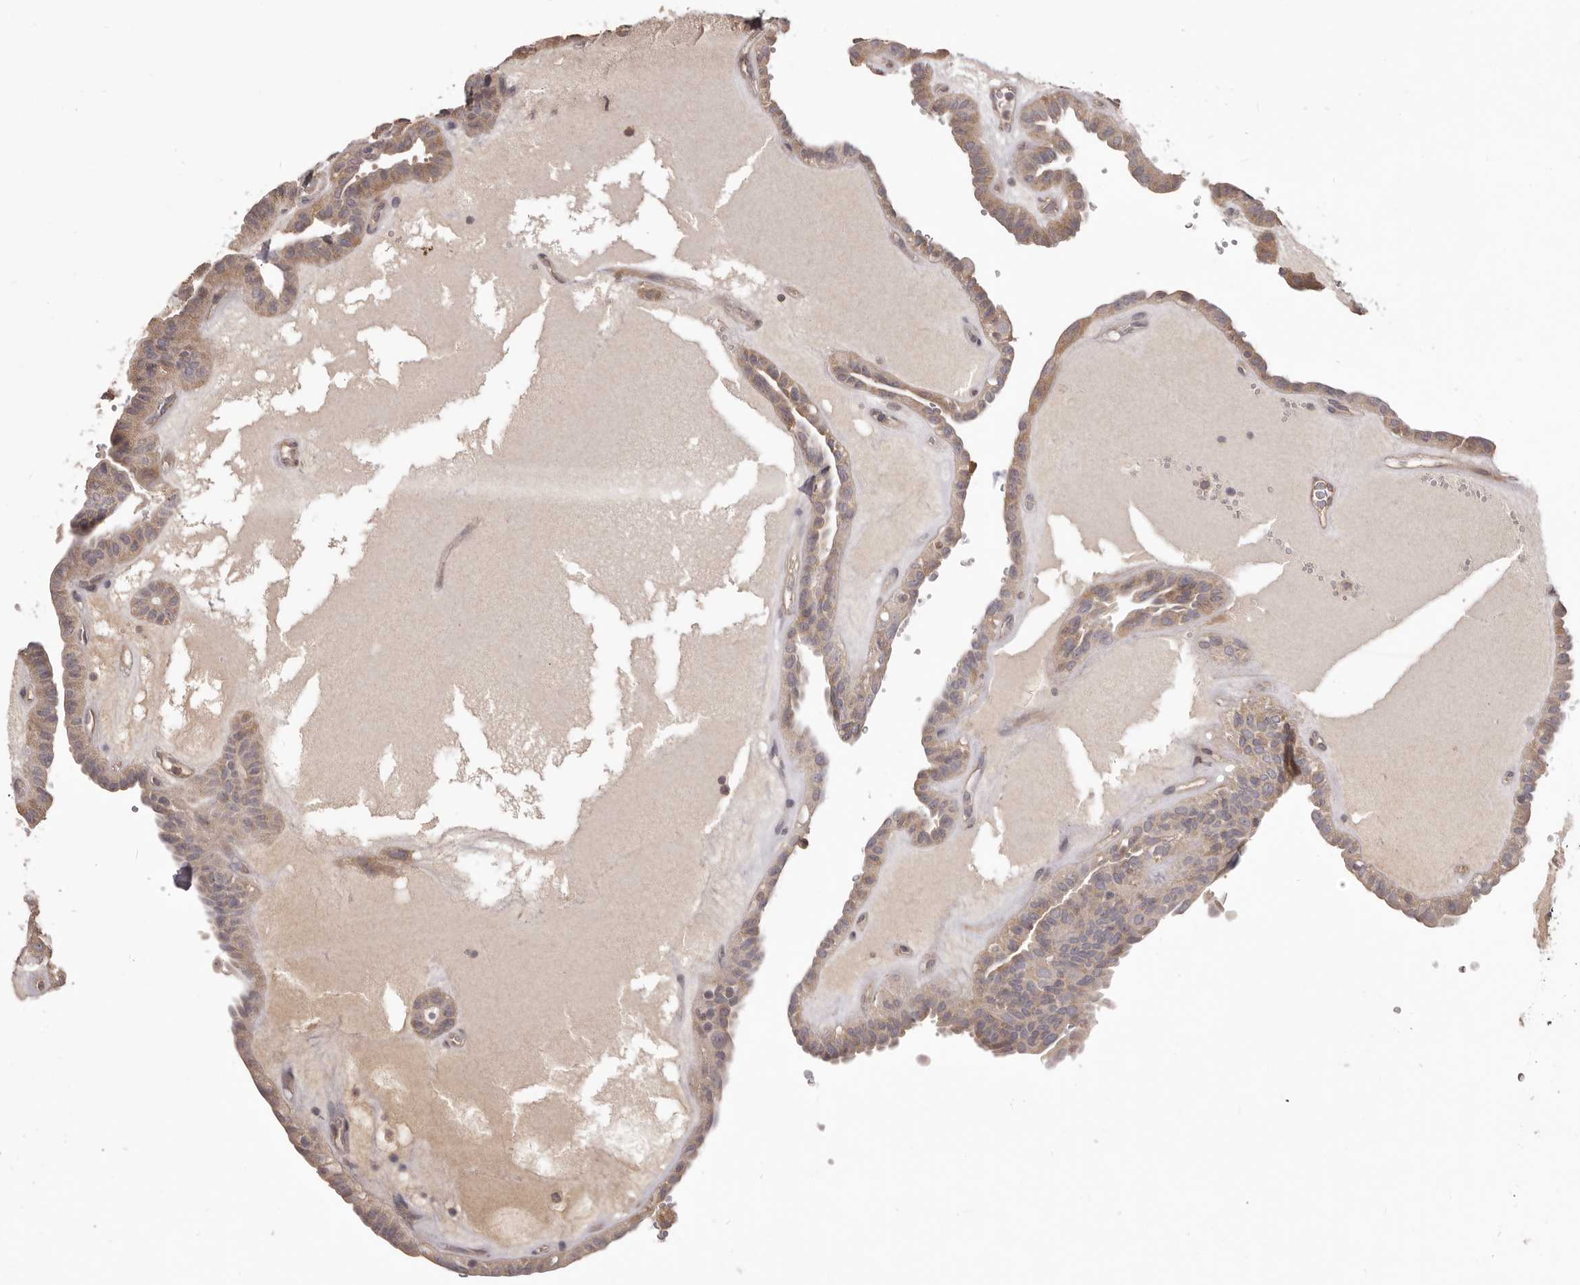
{"staining": {"intensity": "weak", "quantity": ">75%", "location": "cytoplasmic/membranous"}, "tissue": "thyroid cancer", "cell_type": "Tumor cells", "image_type": "cancer", "snomed": [{"axis": "morphology", "description": "Papillary adenocarcinoma, NOS"}, {"axis": "topography", "description": "Thyroid gland"}], "caption": "A low amount of weak cytoplasmic/membranous positivity is seen in about >75% of tumor cells in thyroid papillary adenocarcinoma tissue. (brown staining indicates protein expression, while blue staining denotes nuclei).", "gene": "HRH1", "patient": {"sex": "male", "age": 77}}